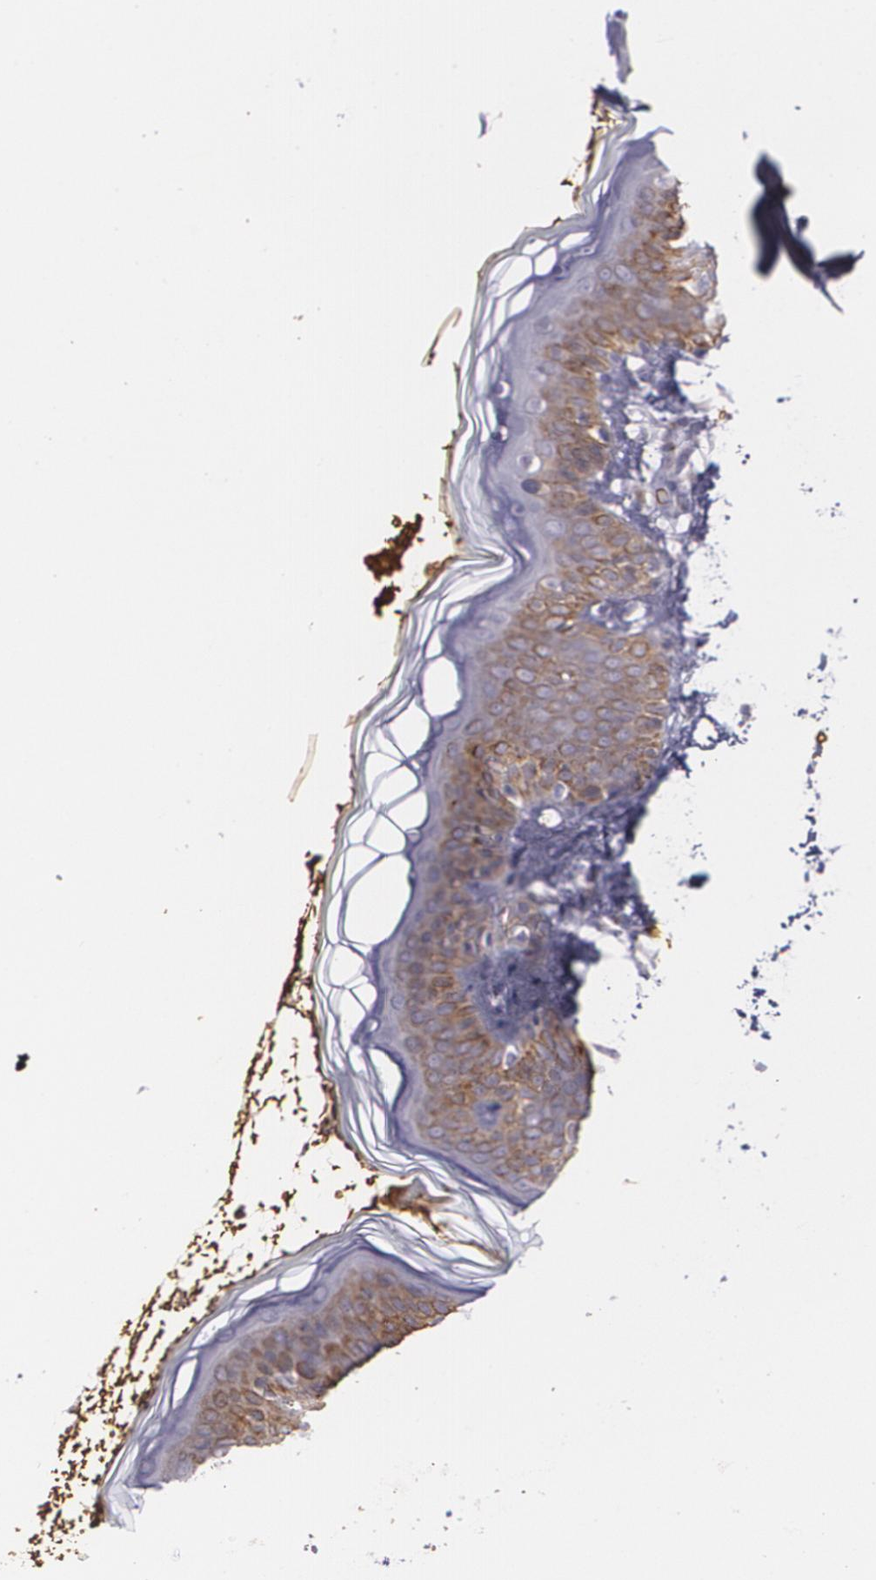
{"staining": {"intensity": "negative", "quantity": "none", "location": "none"}, "tissue": "skin", "cell_type": "Fibroblasts", "image_type": "normal", "snomed": [{"axis": "morphology", "description": "Normal tissue, NOS"}, {"axis": "topography", "description": "Skin"}], "caption": "Immunohistochemical staining of normal human skin displays no significant expression in fibroblasts.", "gene": "SLC2A1", "patient": {"sex": "female", "age": 4}}